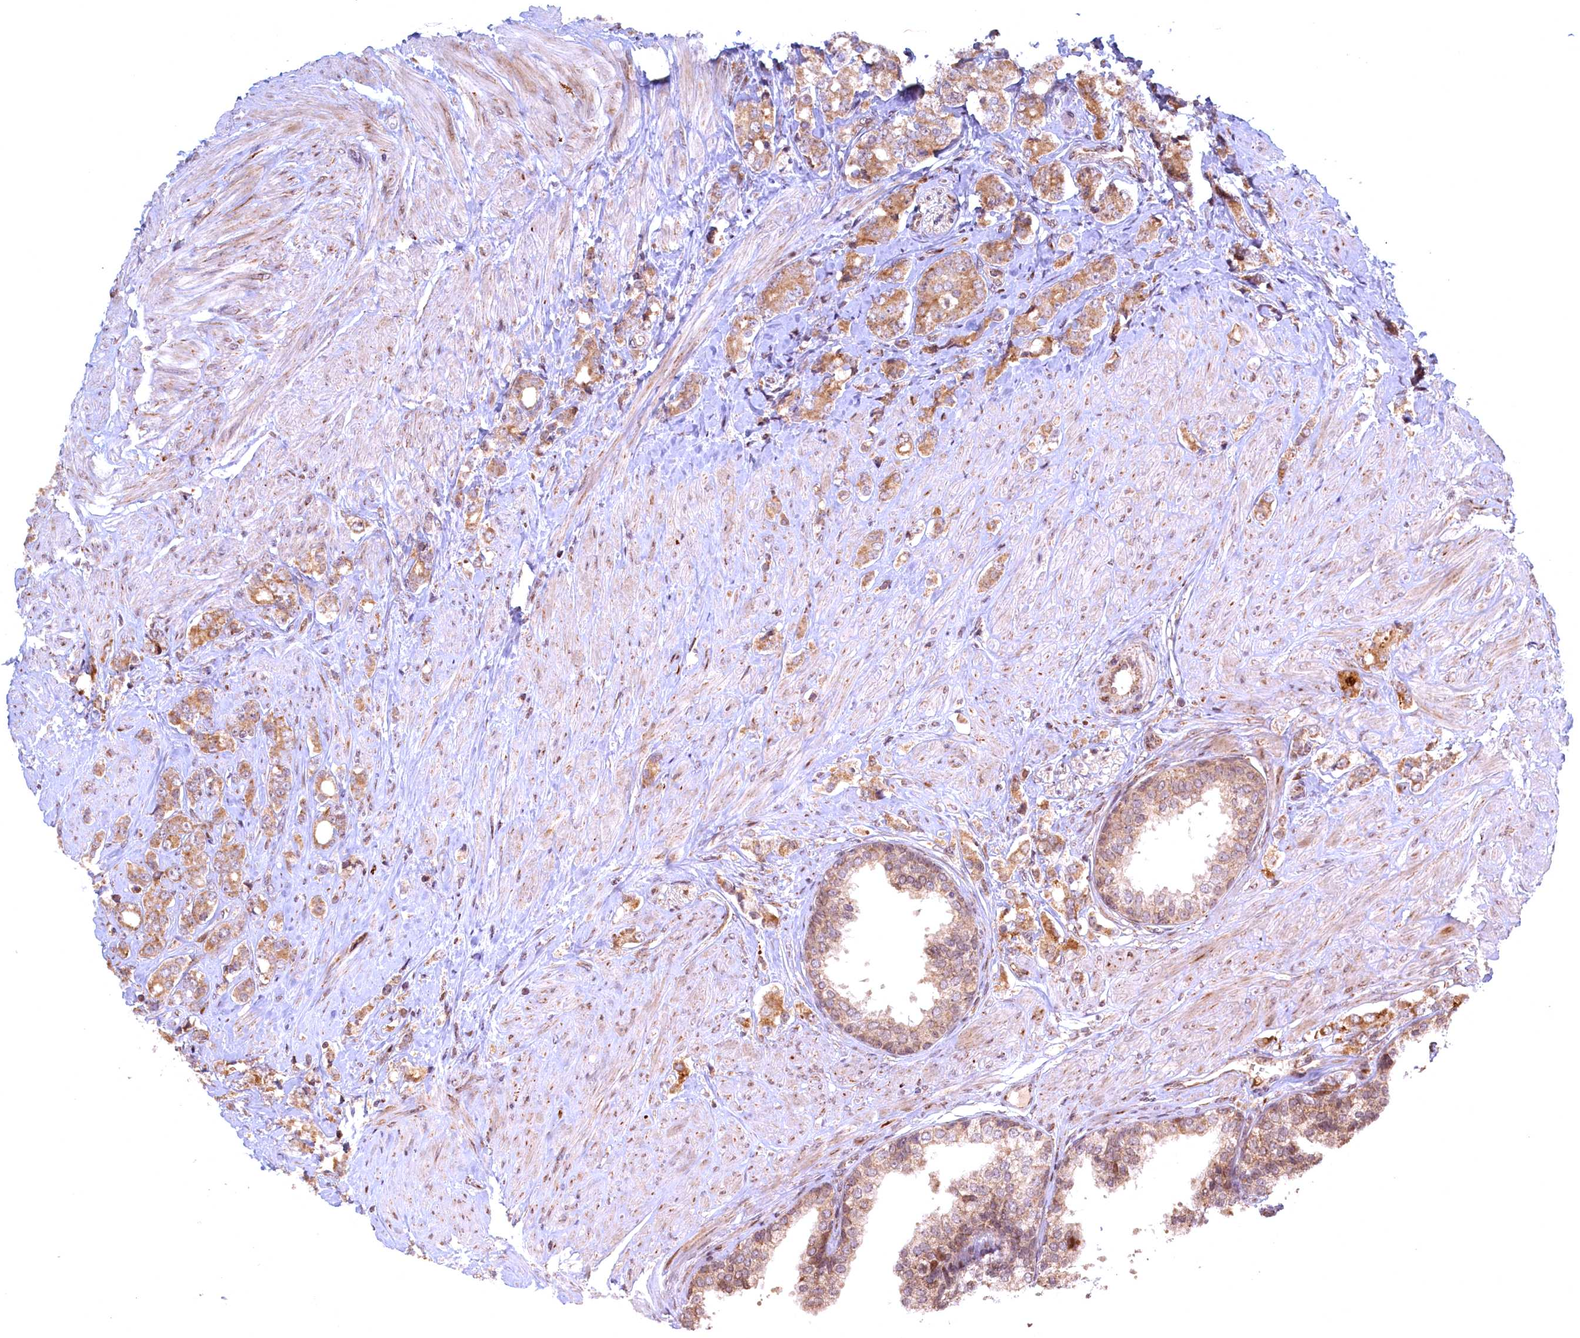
{"staining": {"intensity": "moderate", "quantity": ">75%", "location": "cytoplasmic/membranous"}, "tissue": "prostate cancer", "cell_type": "Tumor cells", "image_type": "cancer", "snomed": [{"axis": "morphology", "description": "Adenocarcinoma, High grade"}, {"axis": "topography", "description": "Prostate"}], "caption": "An image of human prostate high-grade adenocarcinoma stained for a protein reveals moderate cytoplasmic/membranous brown staining in tumor cells.", "gene": "PLA2G10", "patient": {"sex": "male", "age": 62}}